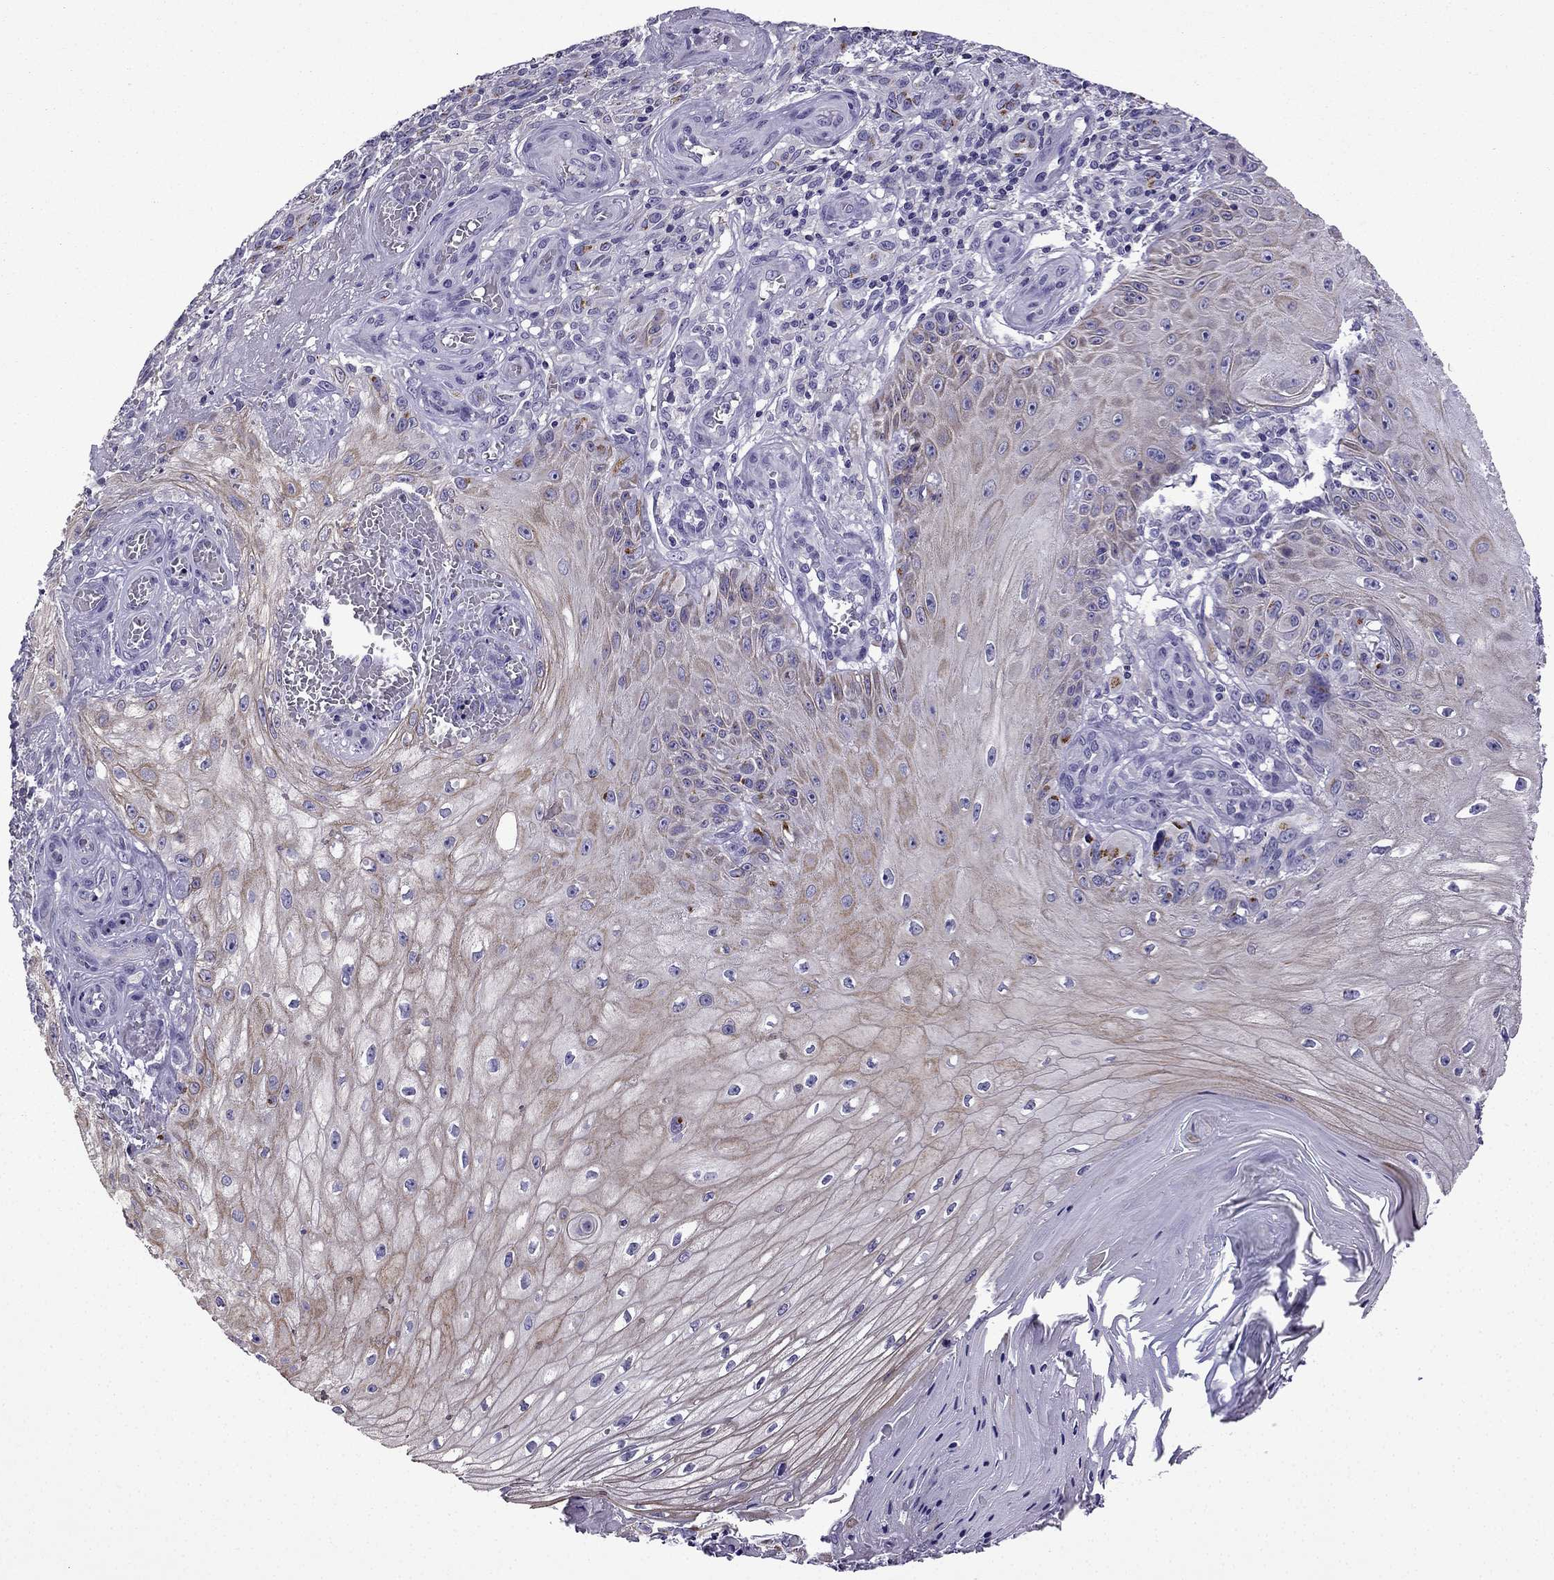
{"staining": {"intensity": "negative", "quantity": "none", "location": "none"}, "tissue": "melanoma", "cell_type": "Tumor cells", "image_type": "cancer", "snomed": [{"axis": "morphology", "description": "Malignant melanoma, NOS"}, {"axis": "topography", "description": "Skin"}], "caption": "Immunohistochemistry (IHC) image of neoplastic tissue: human malignant melanoma stained with DAB displays no significant protein staining in tumor cells.", "gene": "TTN", "patient": {"sex": "female", "age": 53}}